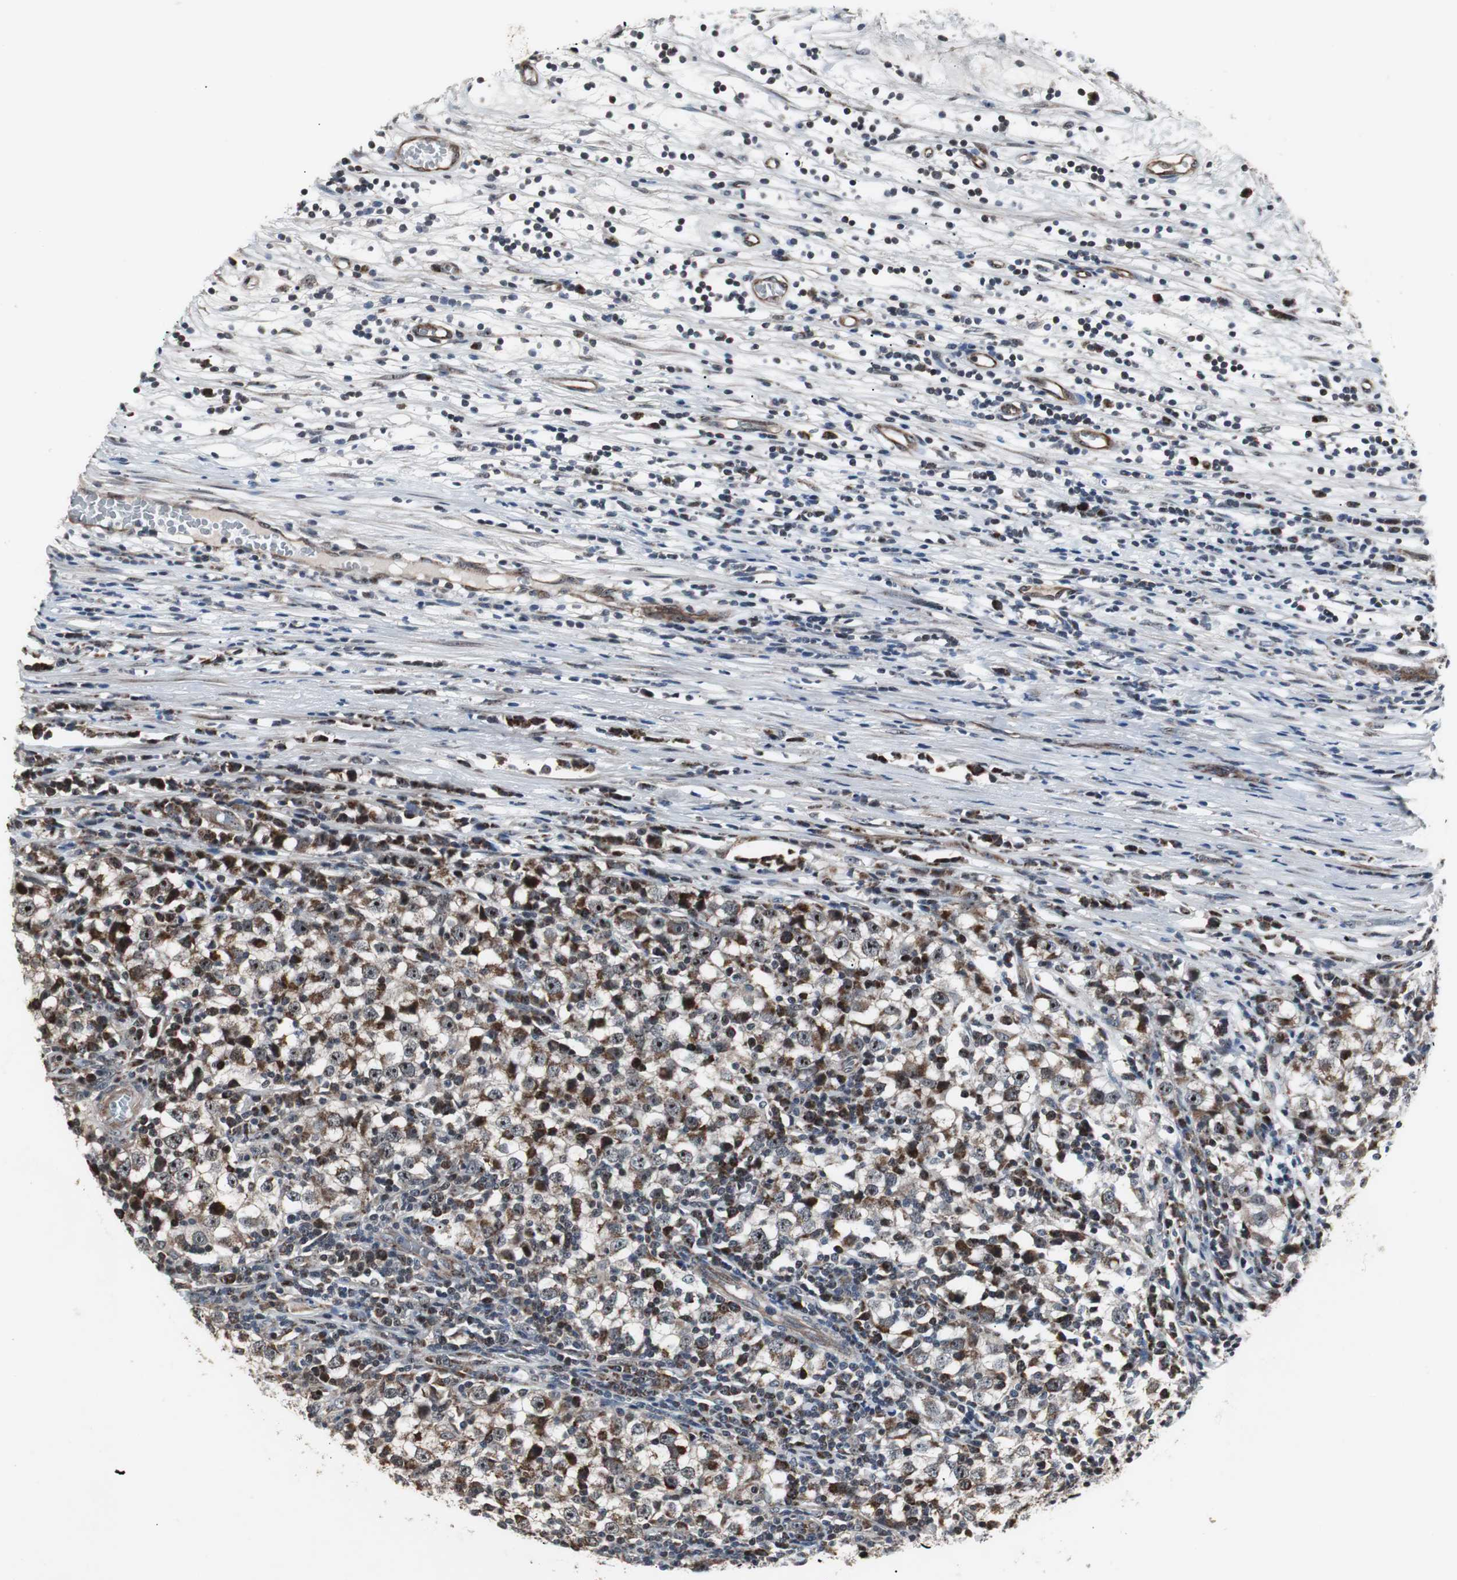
{"staining": {"intensity": "strong", "quantity": ">75%", "location": "cytoplasmic/membranous"}, "tissue": "testis cancer", "cell_type": "Tumor cells", "image_type": "cancer", "snomed": [{"axis": "morphology", "description": "Seminoma, NOS"}, {"axis": "topography", "description": "Testis"}], "caption": "Protein expression analysis of human testis cancer (seminoma) reveals strong cytoplasmic/membranous expression in approximately >75% of tumor cells.", "gene": "MRPL40", "patient": {"sex": "male", "age": 65}}